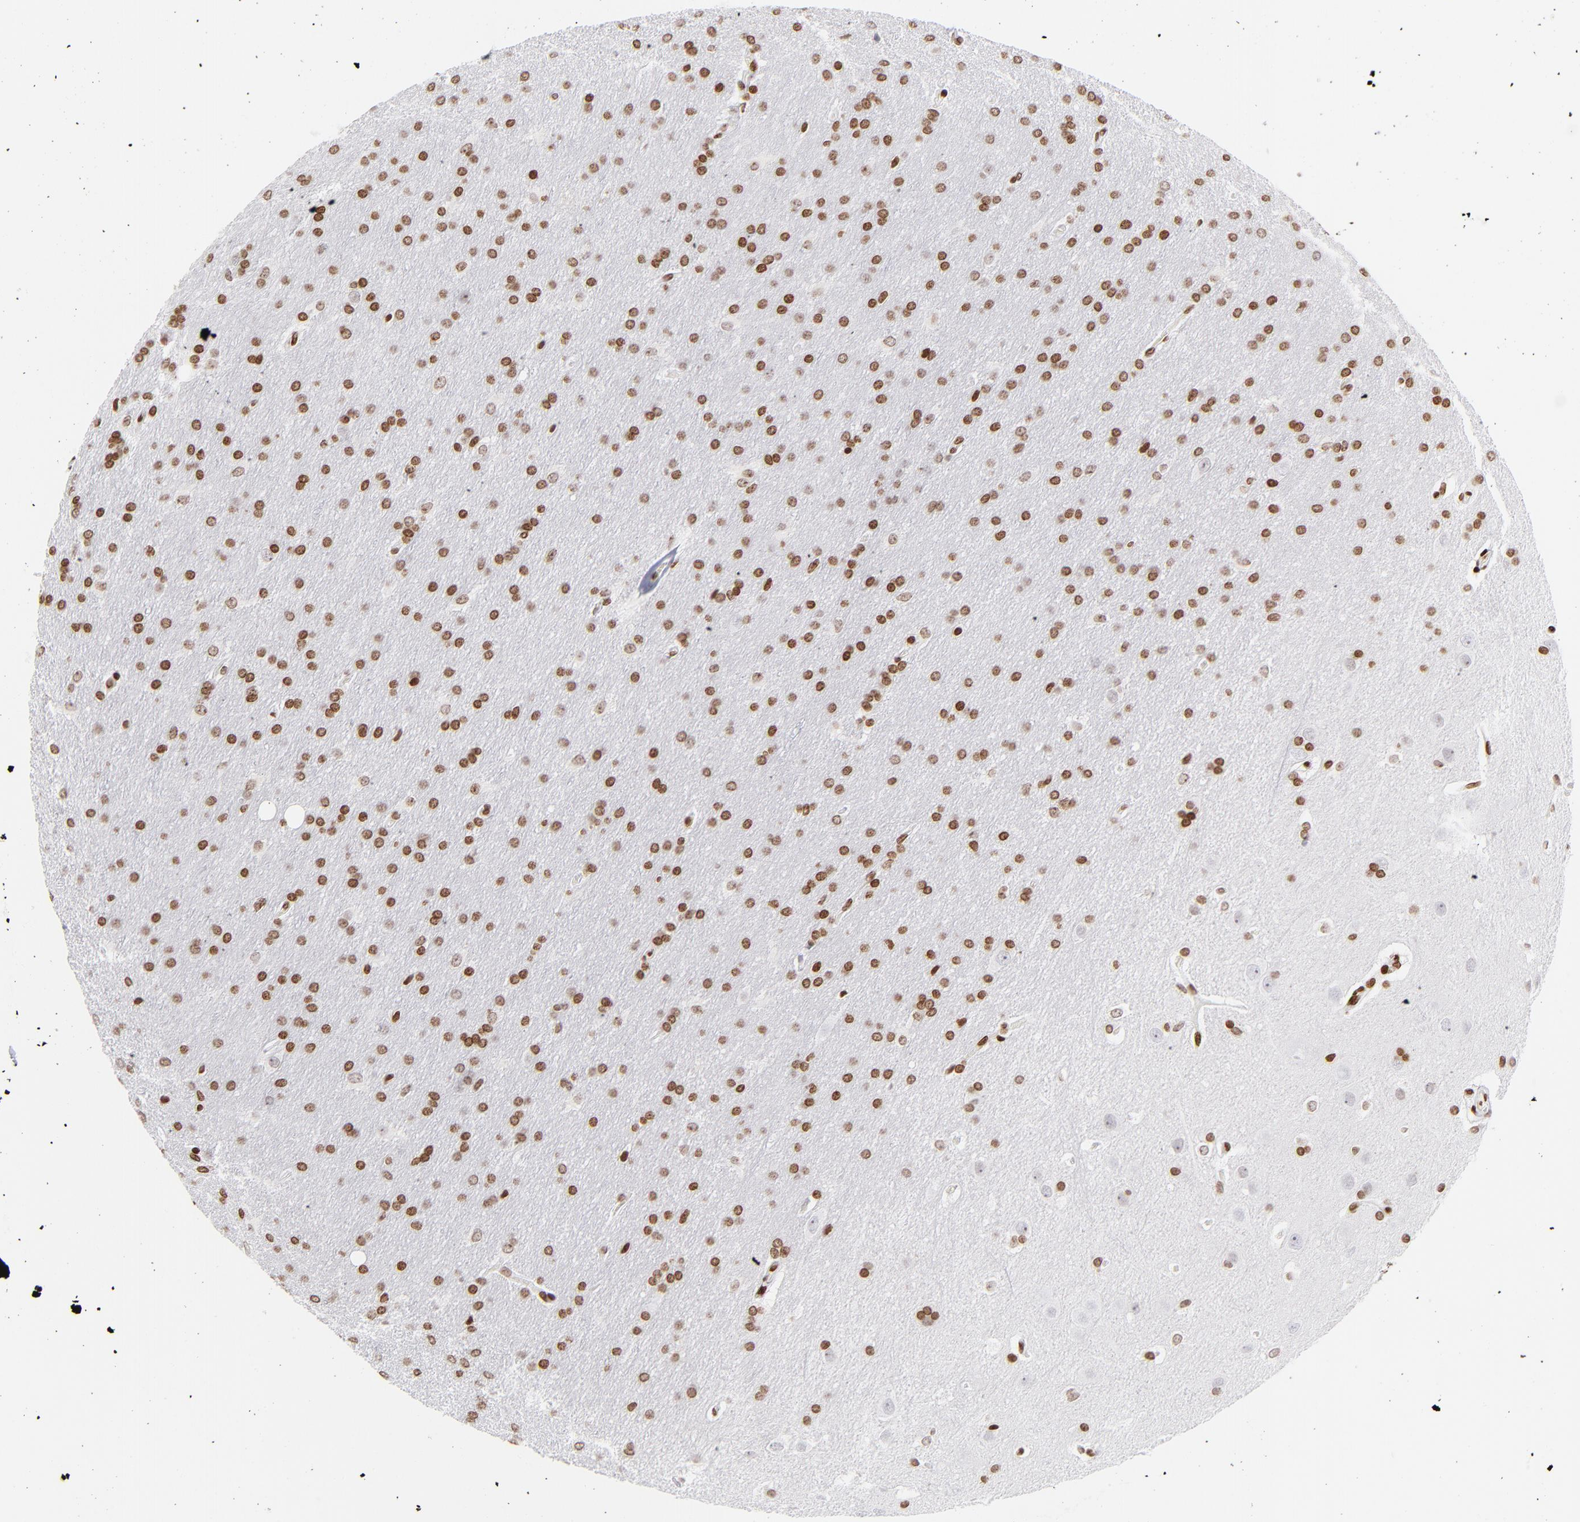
{"staining": {"intensity": "strong", "quantity": ">75%", "location": "nuclear"}, "tissue": "glioma", "cell_type": "Tumor cells", "image_type": "cancer", "snomed": [{"axis": "morphology", "description": "Glioma, malignant, Low grade"}, {"axis": "topography", "description": "Brain"}], "caption": "The immunohistochemical stain highlights strong nuclear positivity in tumor cells of glioma tissue.", "gene": "RTL4", "patient": {"sex": "female", "age": 32}}